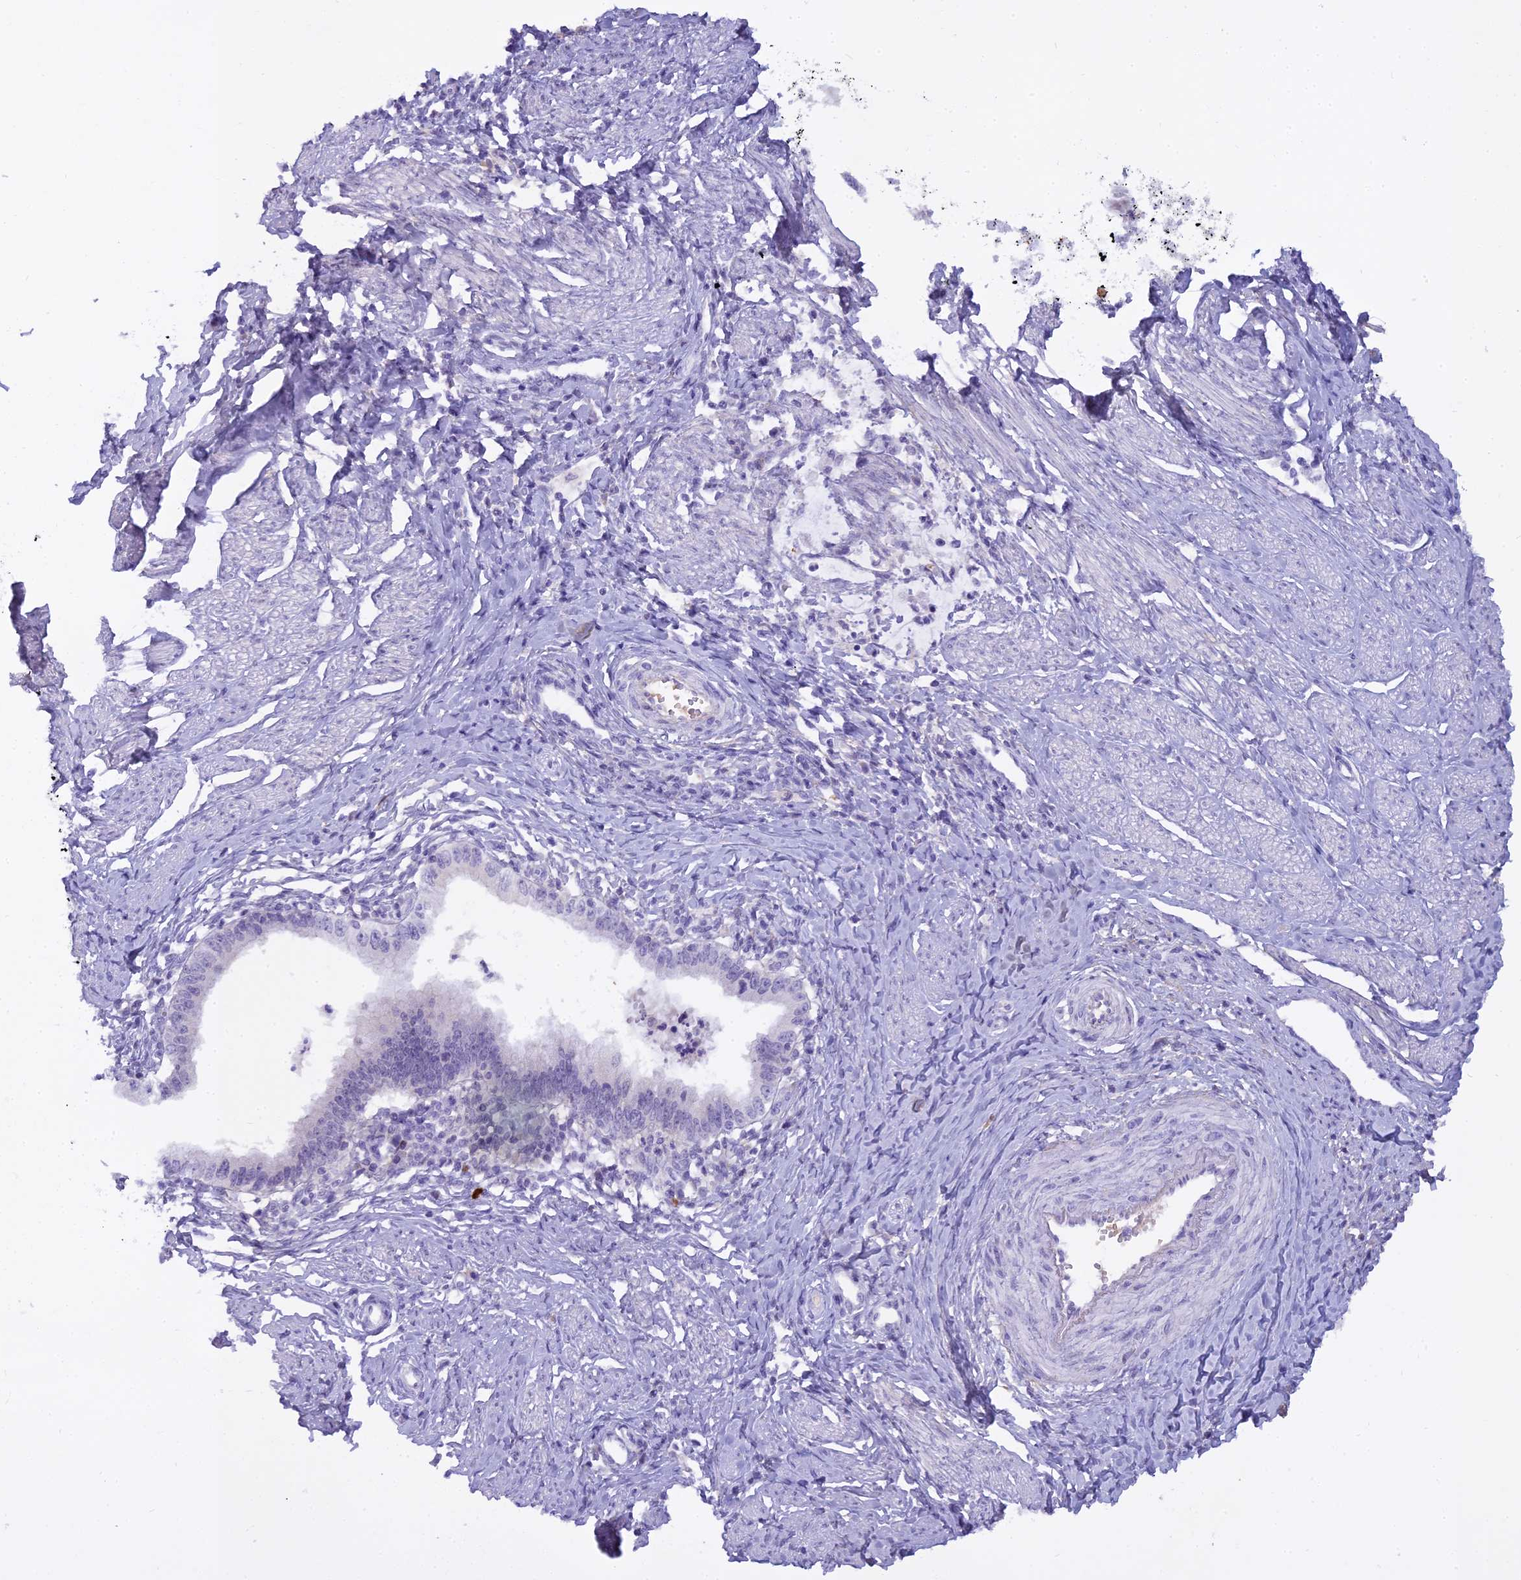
{"staining": {"intensity": "negative", "quantity": "none", "location": "none"}, "tissue": "cervical cancer", "cell_type": "Tumor cells", "image_type": "cancer", "snomed": [{"axis": "morphology", "description": "Adenocarcinoma, NOS"}, {"axis": "topography", "description": "Cervix"}], "caption": "Immunohistochemistry of cervical cancer (adenocarcinoma) demonstrates no staining in tumor cells.", "gene": "OSTN", "patient": {"sex": "female", "age": 36}}